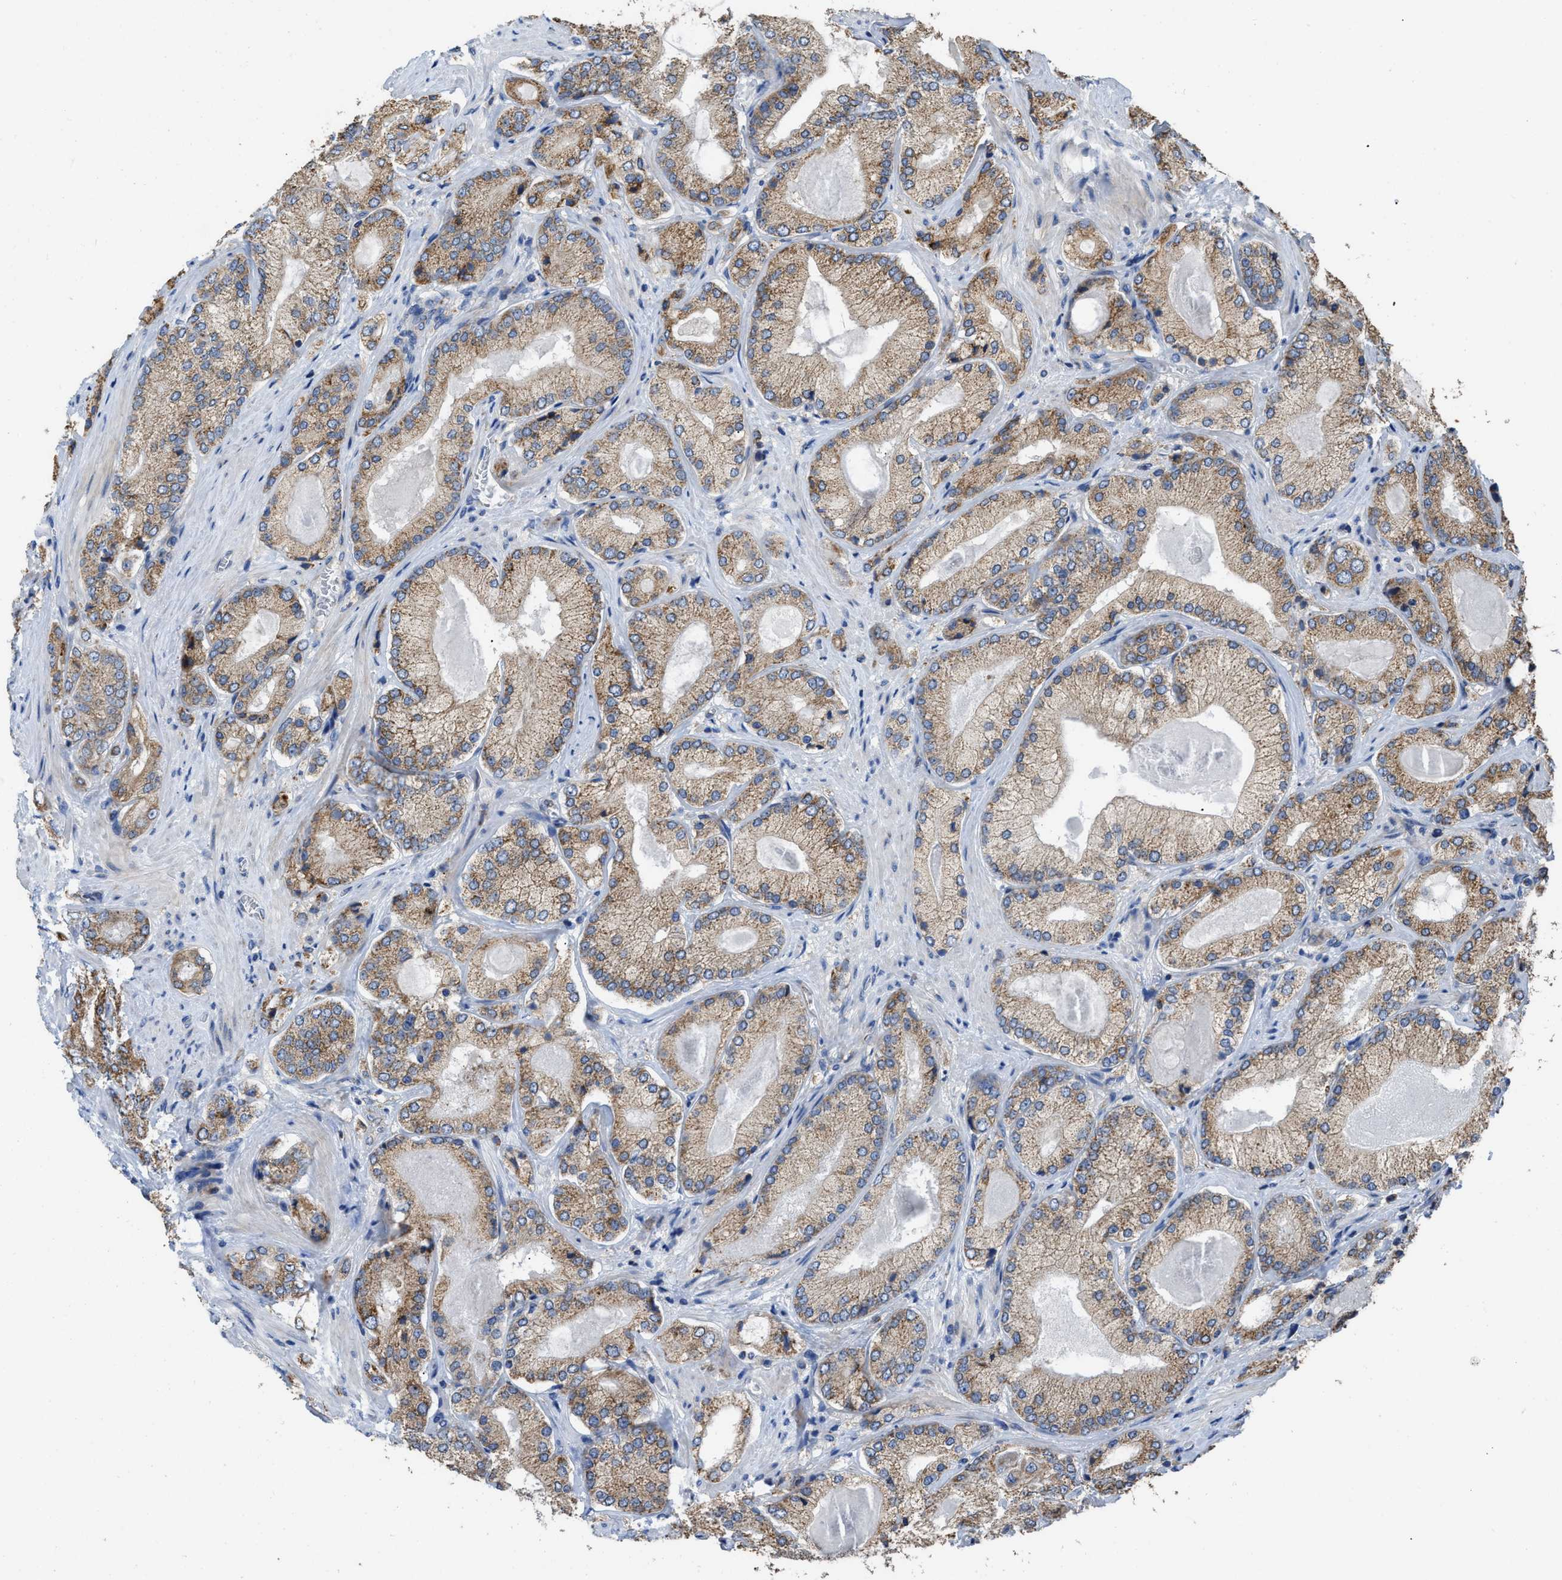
{"staining": {"intensity": "moderate", "quantity": ">75%", "location": "cytoplasmic/membranous"}, "tissue": "prostate cancer", "cell_type": "Tumor cells", "image_type": "cancer", "snomed": [{"axis": "morphology", "description": "Adenocarcinoma, Low grade"}, {"axis": "topography", "description": "Prostate"}], "caption": "Brown immunohistochemical staining in human prostate low-grade adenocarcinoma exhibits moderate cytoplasmic/membranous positivity in approximately >75% of tumor cells.", "gene": "AK2", "patient": {"sex": "male", "age": 65}}